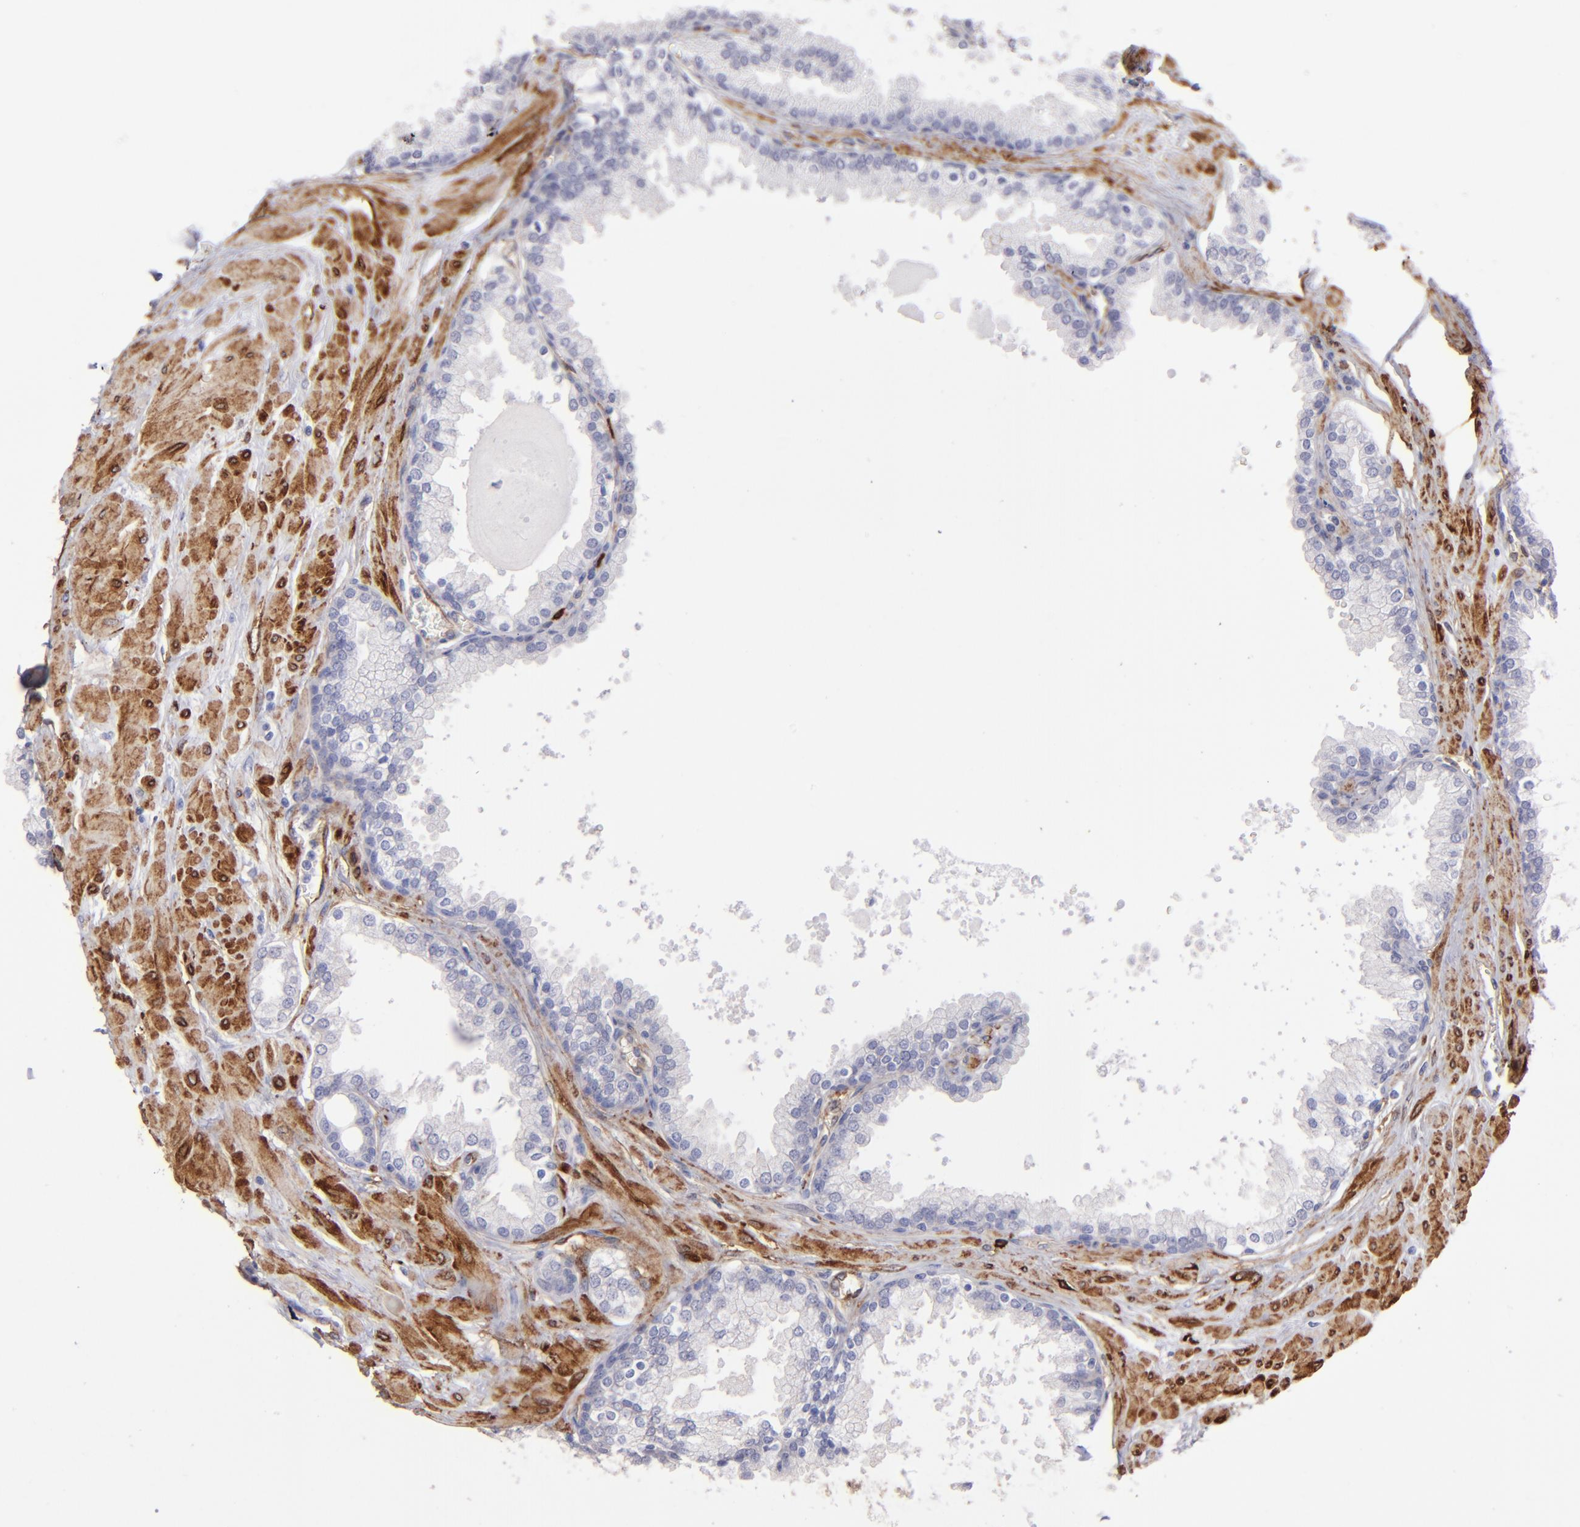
{"staining": {"intensity": "negative", "quantity": "none", "location": "none"}, "tissue": "prostate", "cell_type": "Glandular cells", "image_type": "normal", "snomed": [{"axis": "morphology", "description": "Normal tissue, NOS"}, {"axis": "topography", "description": "Prostate"}], "caption": "There is no significant expression in glandular cells of prostate. (Brightfield microscopy of DAB immunohistochemistry (IHC) at high magnification).", "gene": "AHNAK2", "patient": {"sex": "male", "age": 51}}